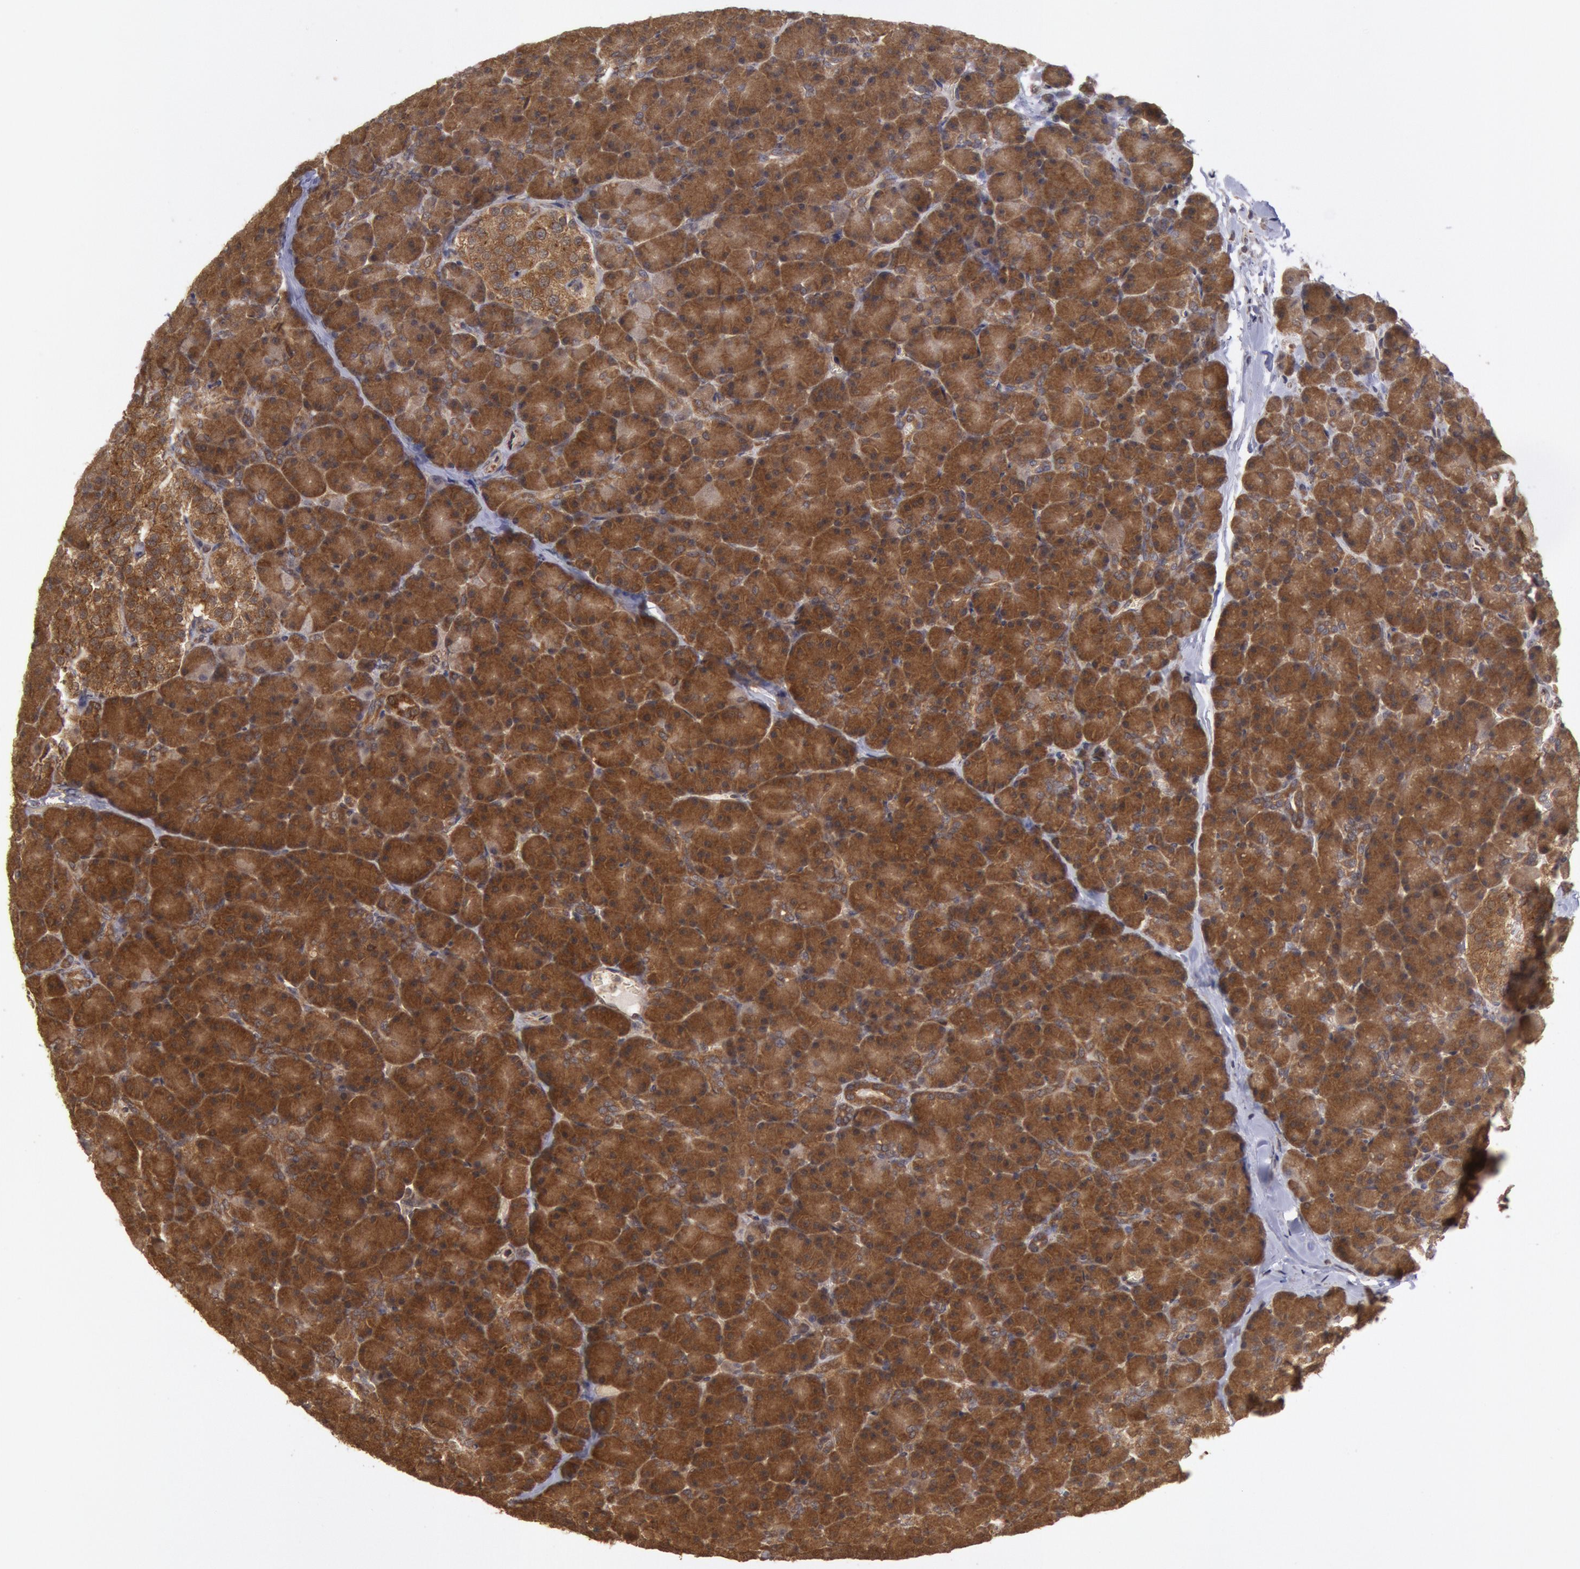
{"staining": {"intensity": "strong", "quantity": ">75%", "location": "cytoplasmic/membranous"}, "tissue": "pancreas", "cell_type": "Exocrine glandular cells", "image_type": "normal", "snomed": [{"axis": "morphology", "description": "Normal tissue, NOS"}, {"axis": "topography", "description": "Pancreas"}], "caption": "Immunohistochemistry image of benign pancreas stained for a protein (brown), which exhibits high levels of strong cytoplasmic/membranous positivity in approximately >75% of exocrine glandular cells.", "gene": "USP14", "patient": {"sex": "female", "age": 43}}